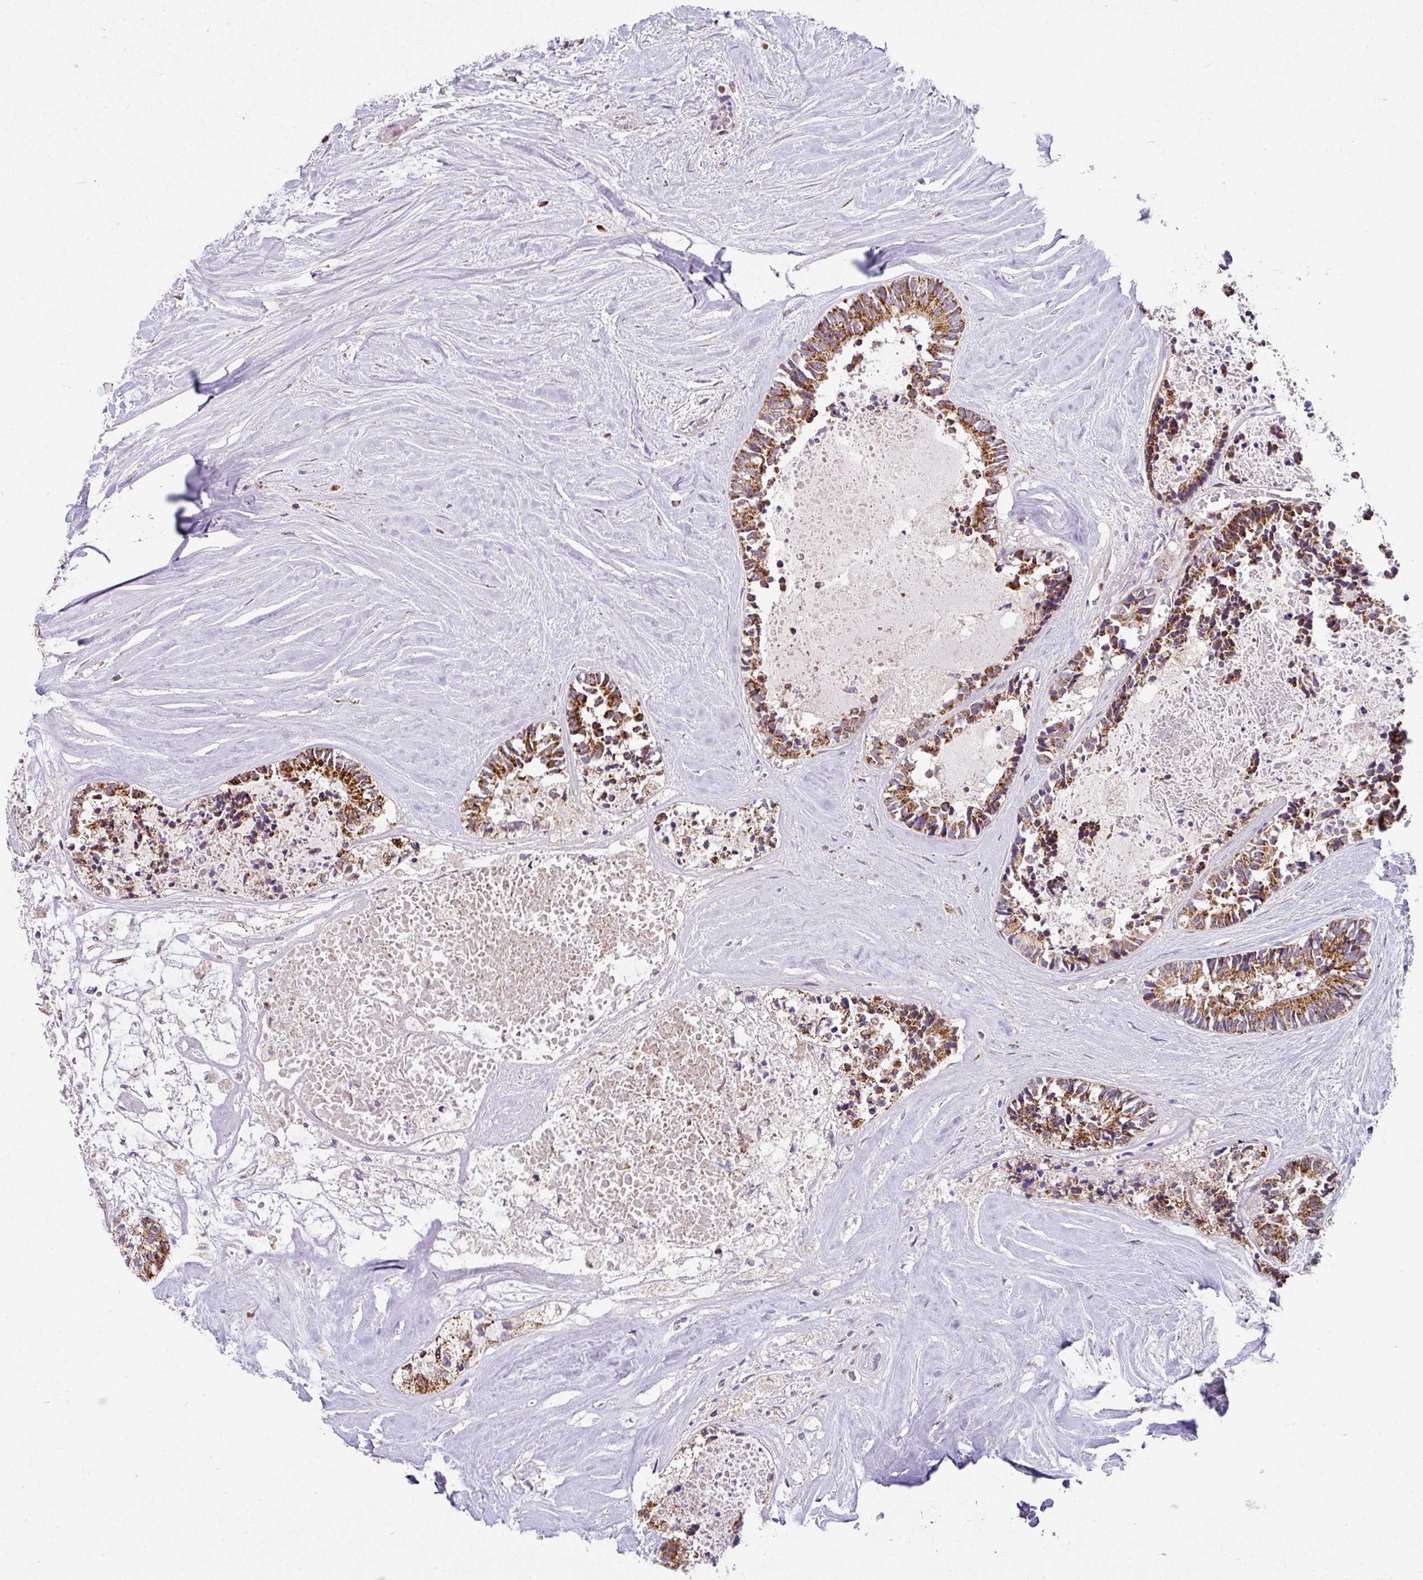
{"staining": {"intensity": "strong", "quantity": "25%-75%", "location": "cytoplasmic/membranous"}, "tissue": "colorectal cancer", "cell_type": "Tumor cells", "image_type": "cancer", "snomed": [{"axis": "morphology", "description": "Adenocarcinoma, NOS"}, {"axis": "topography", "description": "Colon"}, {"axis": "topography", "description": "Rectum"}], "caption": "Strong cytoplasmic/membranous staining is identified in approximately 25%-75% of tumor cells in colorectal adenocarcinoma. Ihc stains the protein in brown and the nuclei are stained blue.", "gene": "SARS2", "patient": {"sex": "male", "age": 57}}